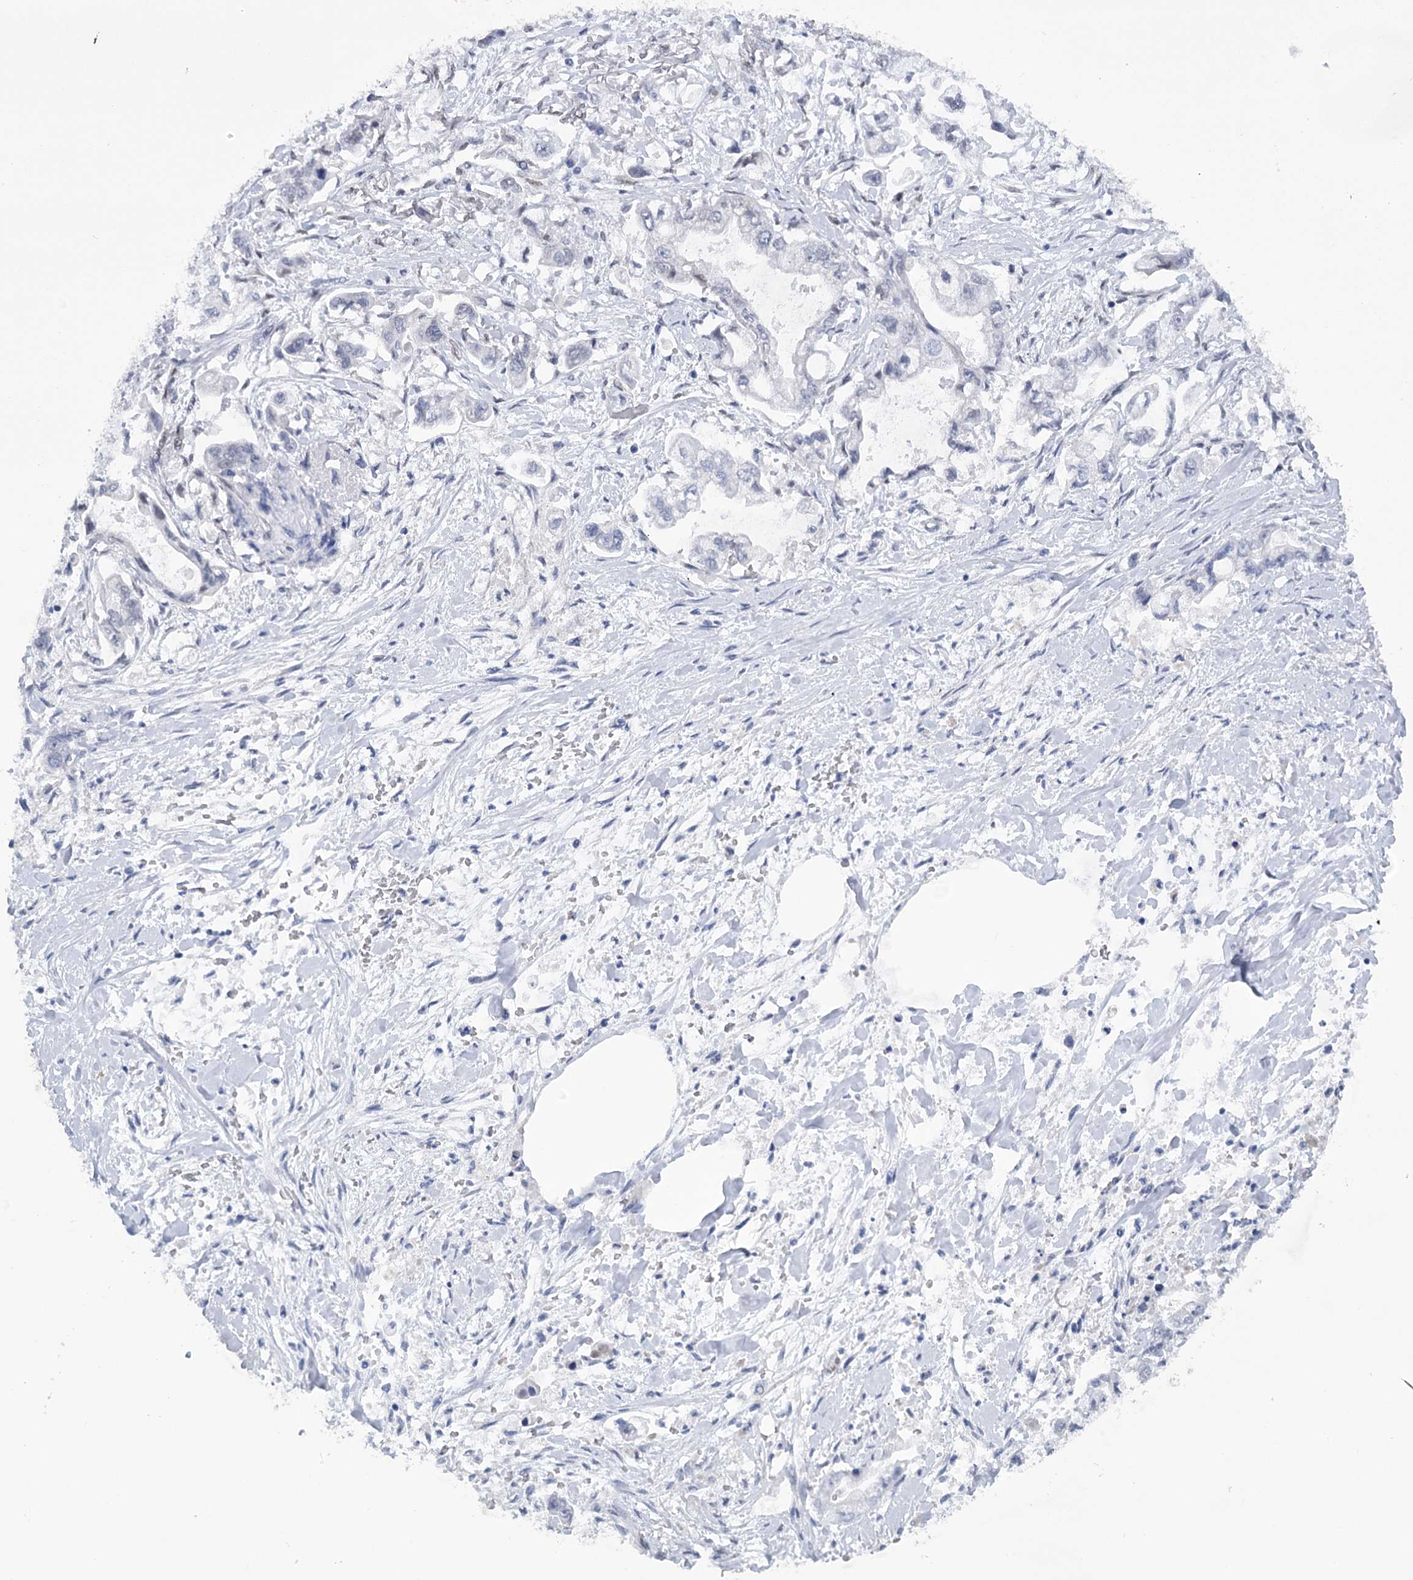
{"staining": {"intensity": "negative", "quantity": "none", "location": "none"}, "tissue": "stomach cancer", "cell_type": "Tumor cells", "image_type": "cancer", "snomed": [{"axis": "morphology", "description": "Adenocarcinoma, NOS"}, {"axis": "topography", "description": "Stomach"}], "caption": "A photomicrograph of adenocarcinoma (stomach) stained for a protein exhibits no brown staining in tumor cells.", "gene": "HNRNPA0", "patient": {"sex": "male", "age": 62}}